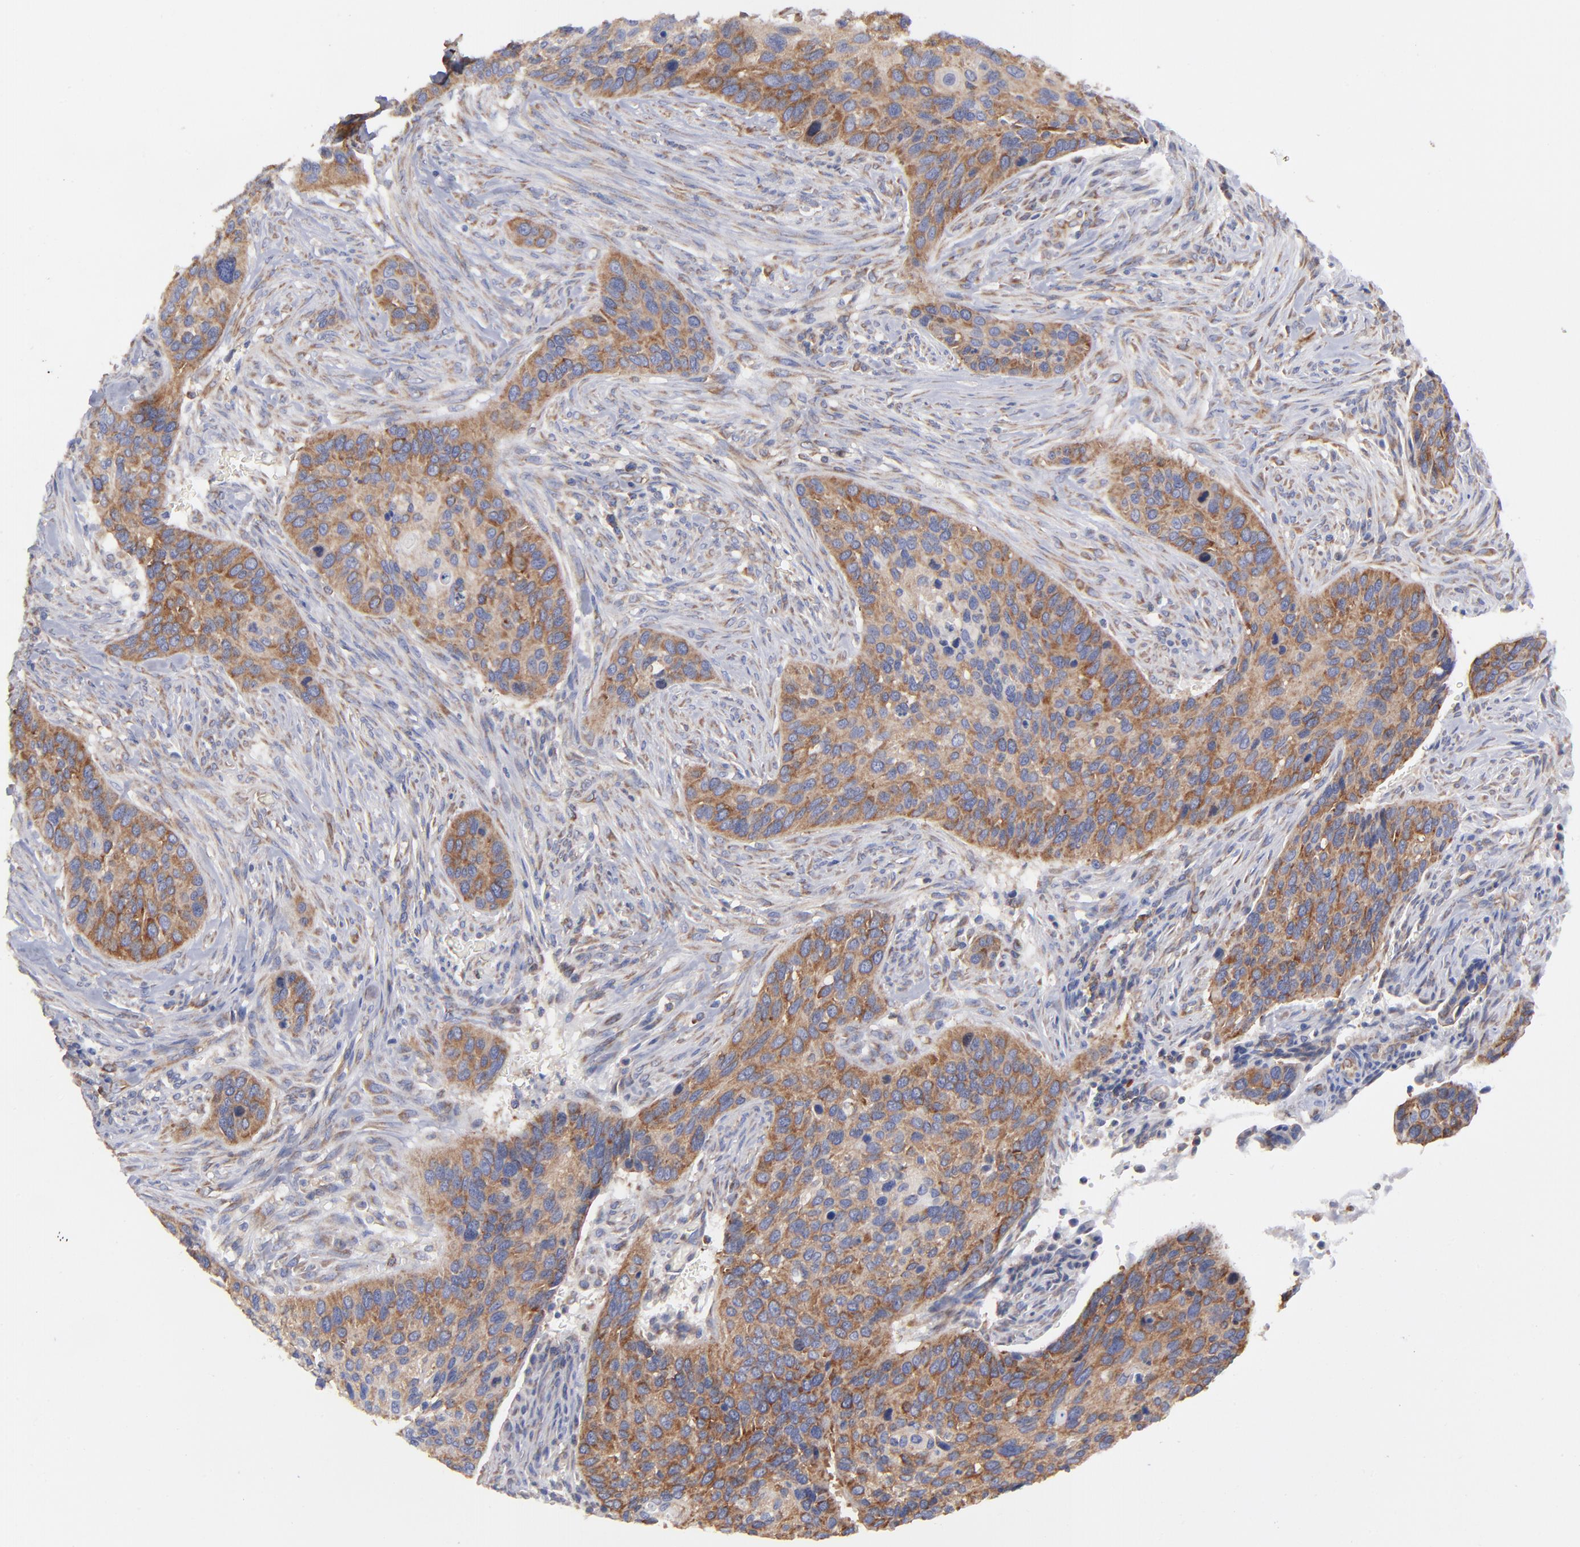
{"staining": {"intensity": "moderate", "quantity": ">75%", "location": "cytoplasmic/membranous"}, "tissue": "cervical cancer", "cell_type": "Tumor cells", "image_type": "cancer", "snomed": [{"axis": "morphology", "description": "Adenocarcinoma, NOS"}, {"axis": "topography", "description": "Cervix"}], "caption": "Cervical cancer (adenocarcinoma) stained with IHC displays moderate cytoplasmic/membranous expression in about >75% of tumor cells.", "gene": "EIF2AK2", "patient": {"sex": "female", "age": 29}}